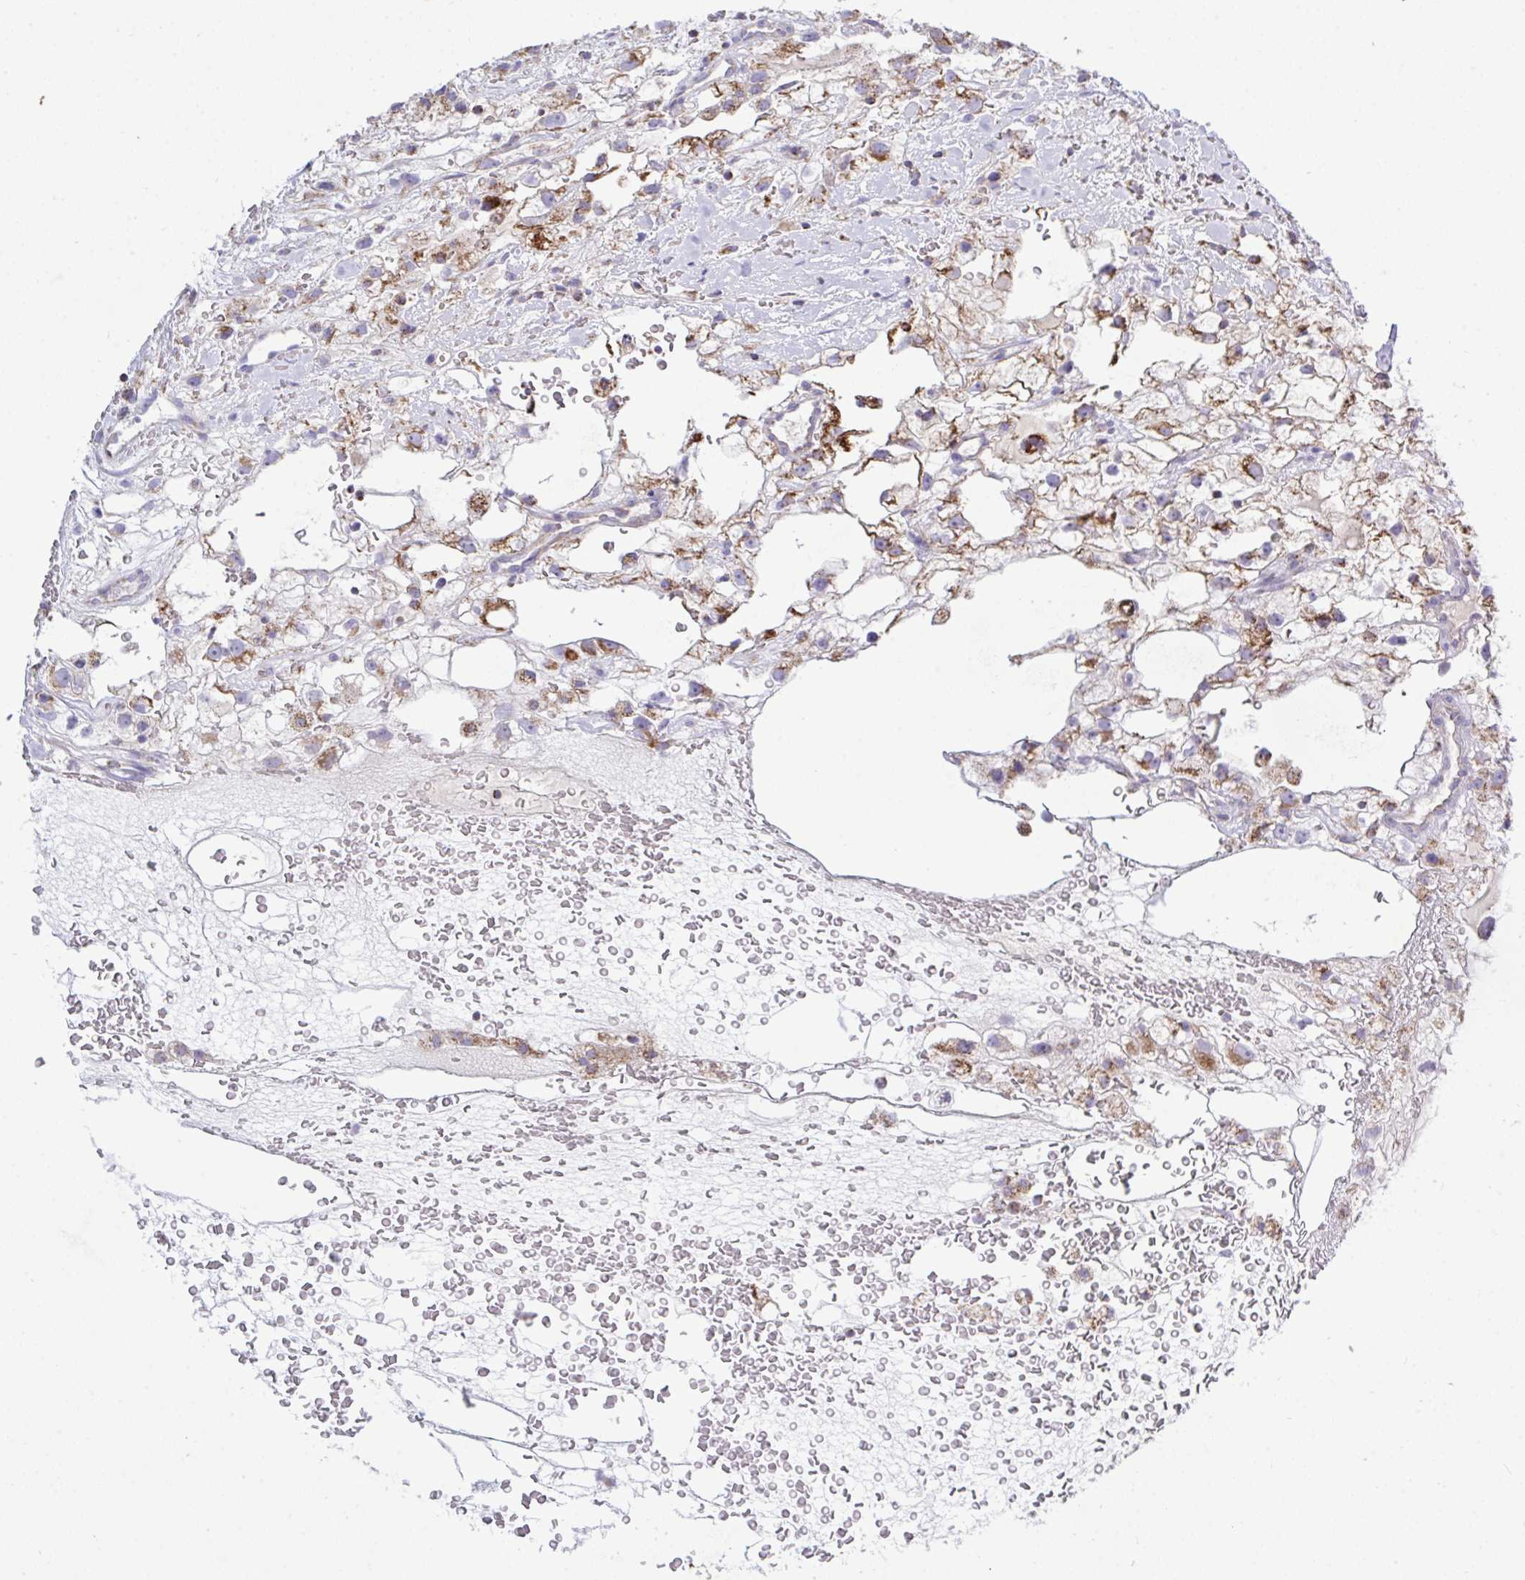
{"staining": {"intensity": "moderate", "quantity": "25%-75%", "location": "cytoplasmic/membranous"}, "tissue": "renal cancer", "cell_type": "Tumor cells", "image_type": "cancer", "snomed": [{"axis": "morphology", "description": "Adenocarcinoma, NOS"}, {"axis": "topography", "description": "Kidney"}], "caption": "Immunohistochemistry photomicrograph of human renal cancer stained for a protein (brown), which shows medium levels of moderate cytoplasmic/membranous staining in approximately 25%-75% of tumor cells.", "gene": "HSPE1", "patient": {"sex": "male", "age": 59}}